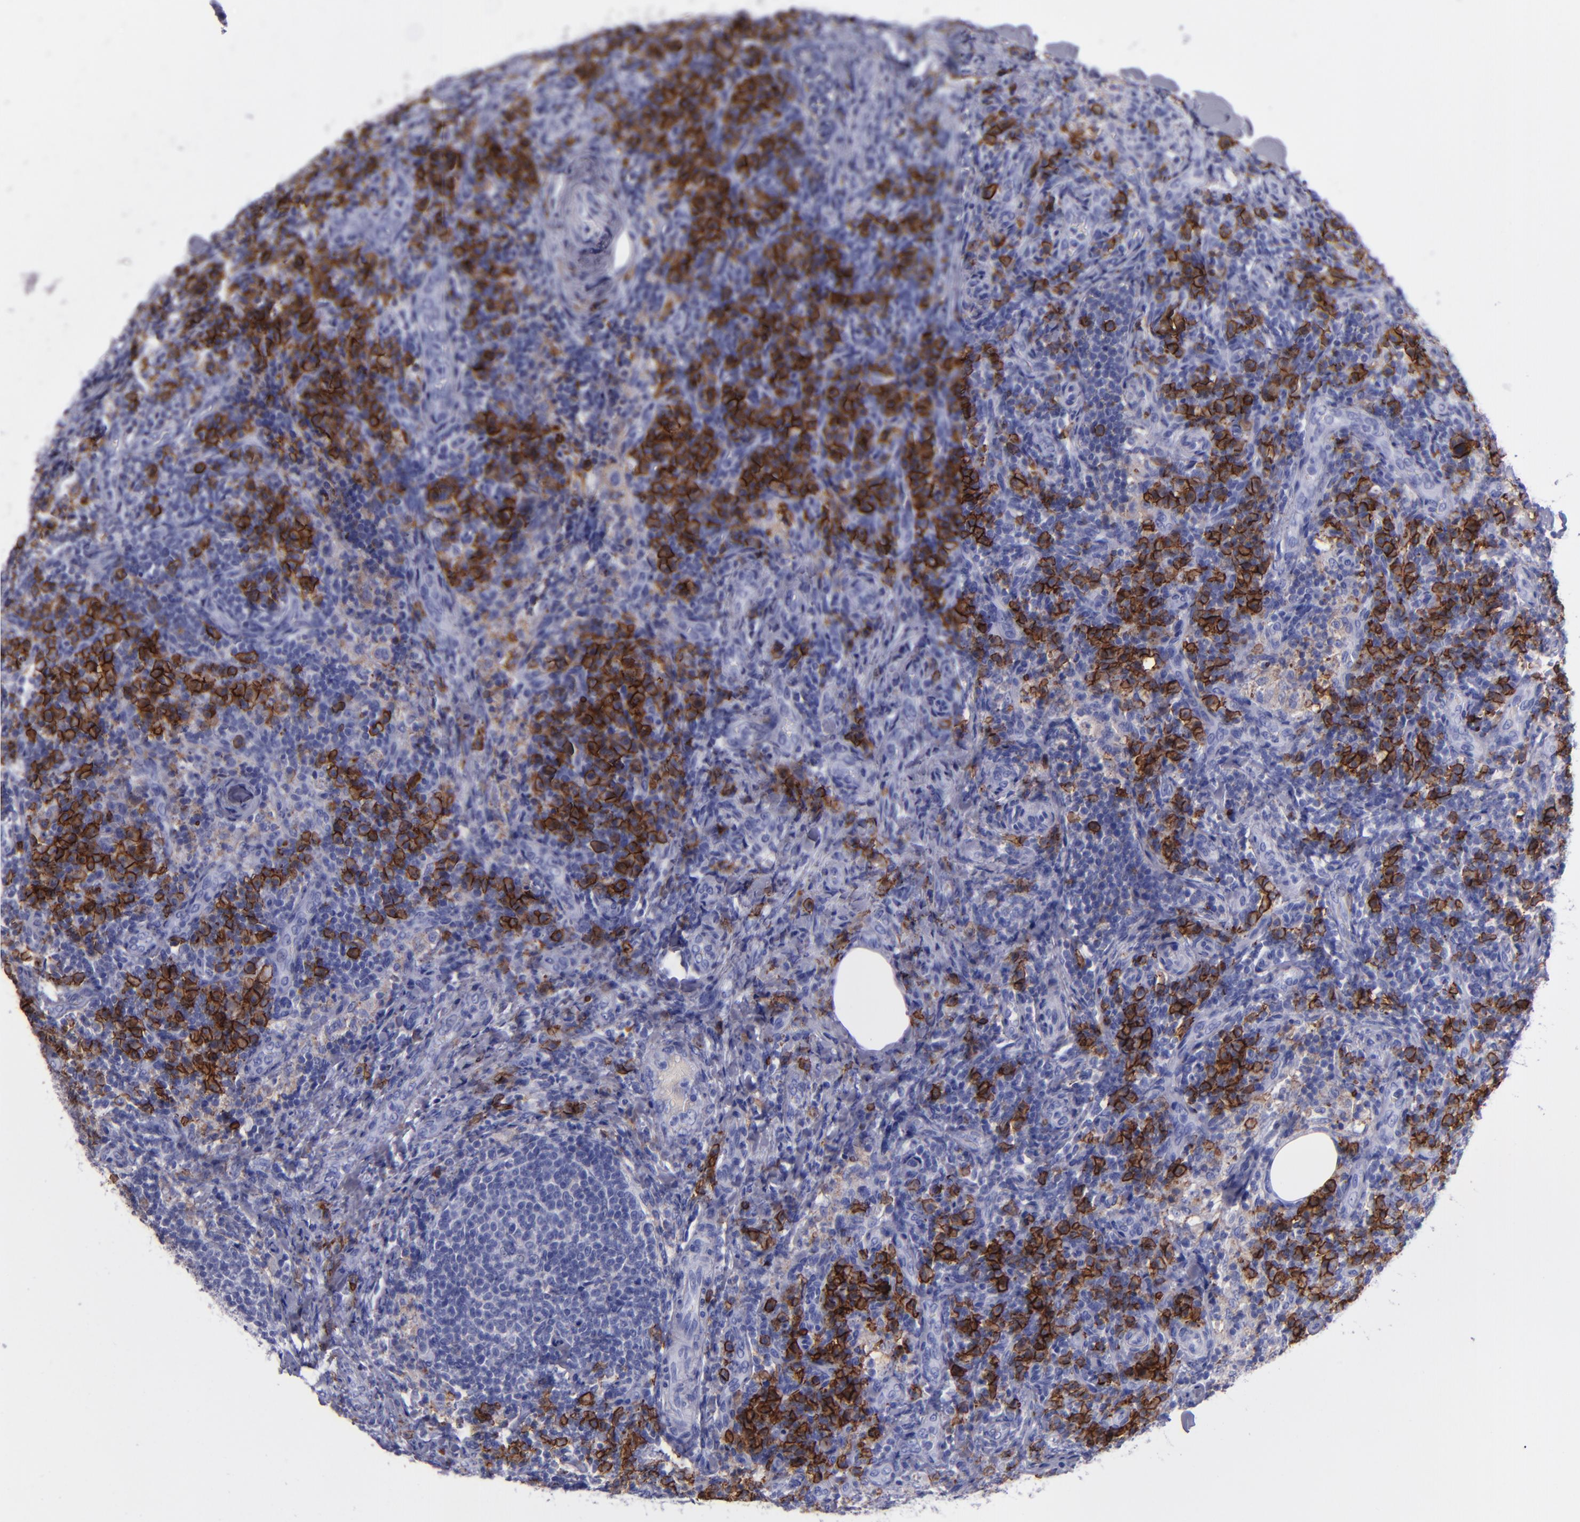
{"staining": {"intensity": "negative", "quantity": "none", "location": "none"}, "tissue": "lymph node", "cell_type": "Germinal center cells", "image_type": "normal", "snomed": [{"axis": "morphology", "description": "Normal tissue, NOS"}, {"axis": "morphology", "description": "Inflammation, NOS"}, {"axis": "topography", "description": "Lymph node"}], "caption": "A high-resolution micrograph shows IHC staining of normal lymph node, which demonstrates no significant staining in germinal center cells.", "gene": "CD38", "patient": {"sex": "male", "age": 46}}